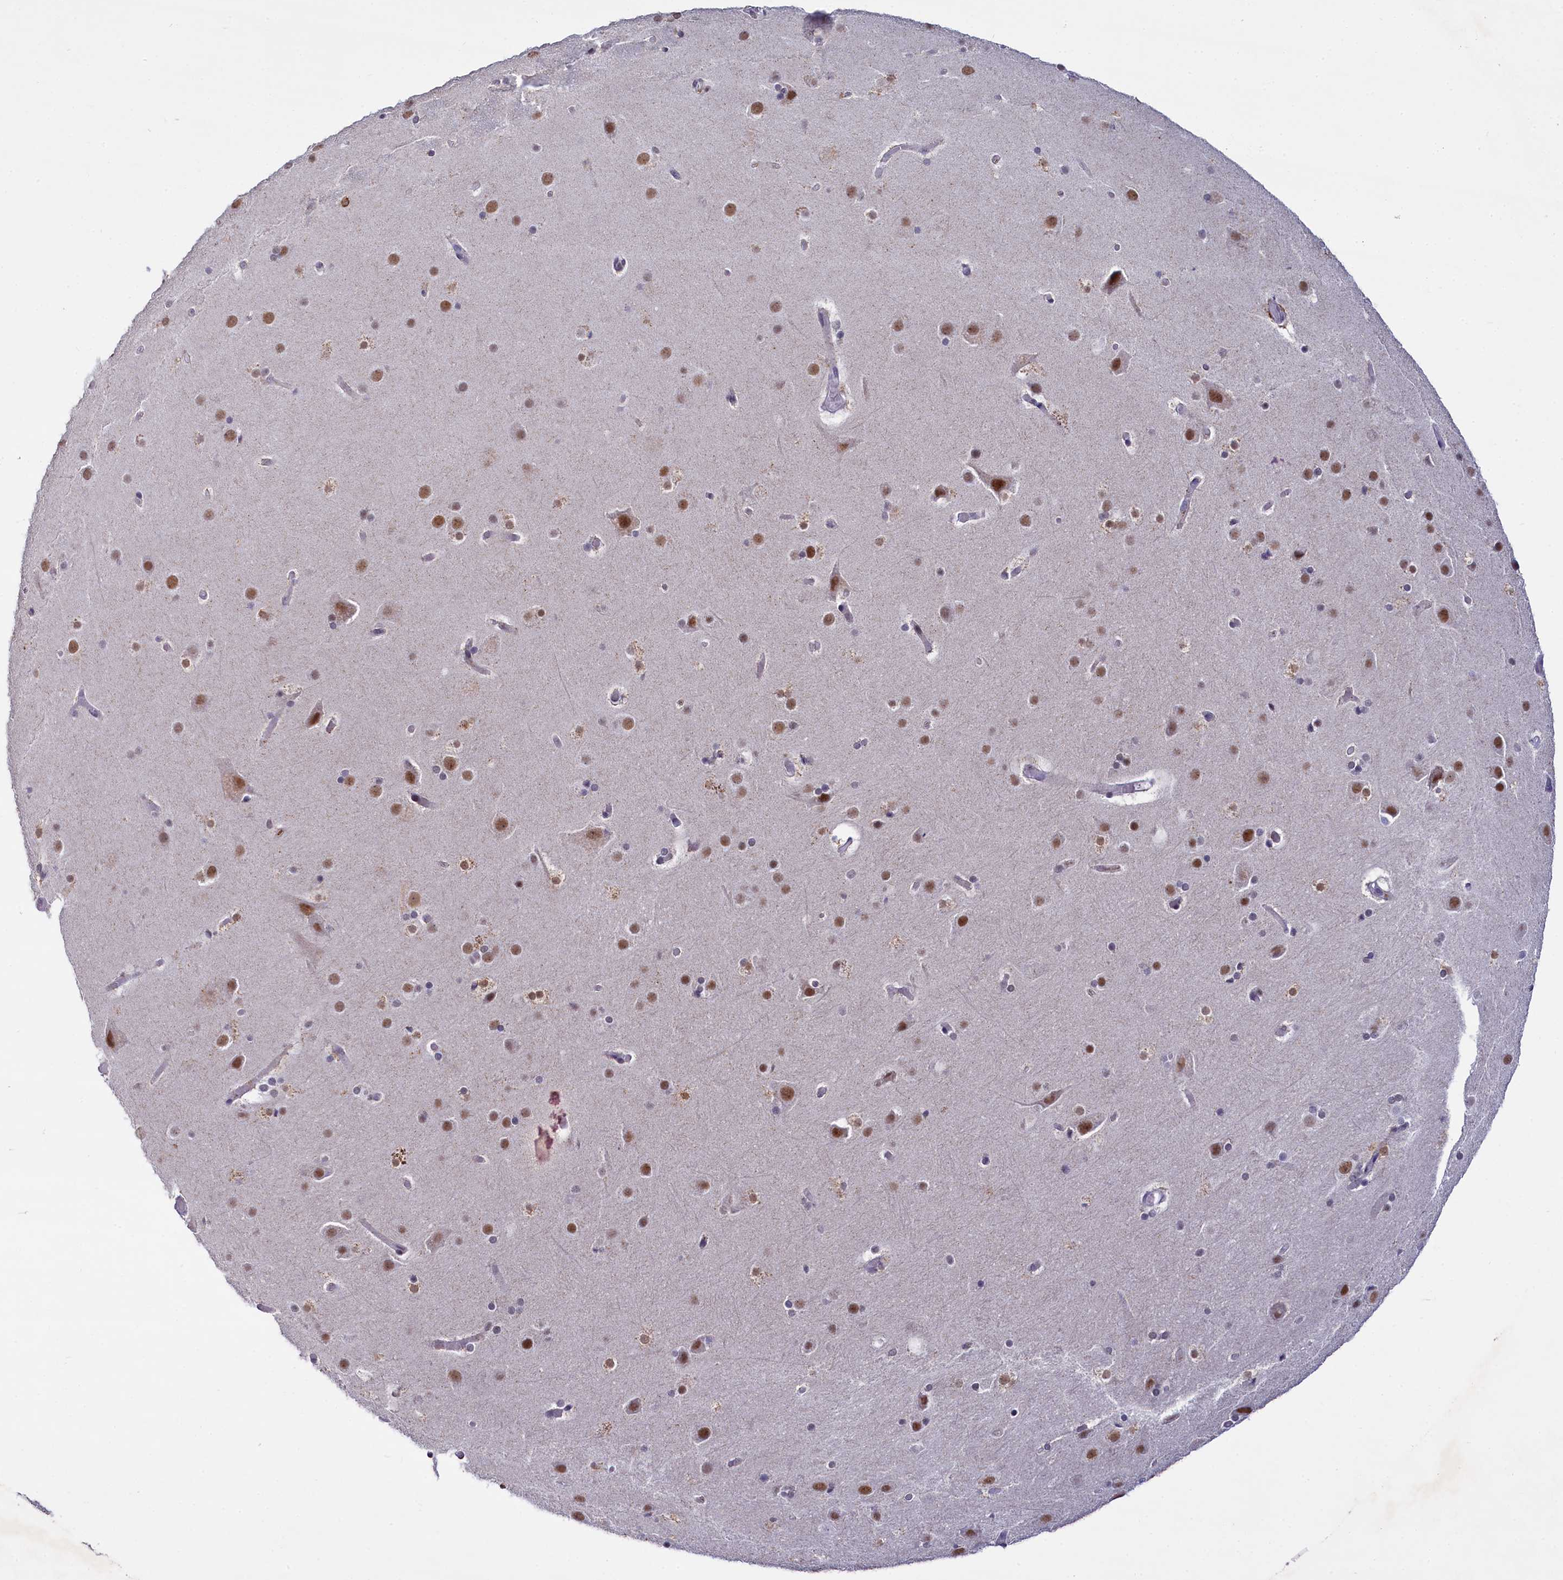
{"staining": {"intensity": "negative", "quantity": "none", "location": "none"}, "tissue": "cerebral cortex", "cell_type": "Endothelial cells", "image_type": "normal", "snomed": [{"axis": "morphology", "description": "Normal tissue, NOS"}, {"axis": "topography", "description": "Cerebral cortex"}], "caption": "High power microscopy photomicrograph of an immunohistochemistry (IHC) image of unremarkable cerebral cortex, revealing no significant positivity in endothelial cells.", "gene": "PPHLN1", "patient": {"sex": "male", "age": 57}}